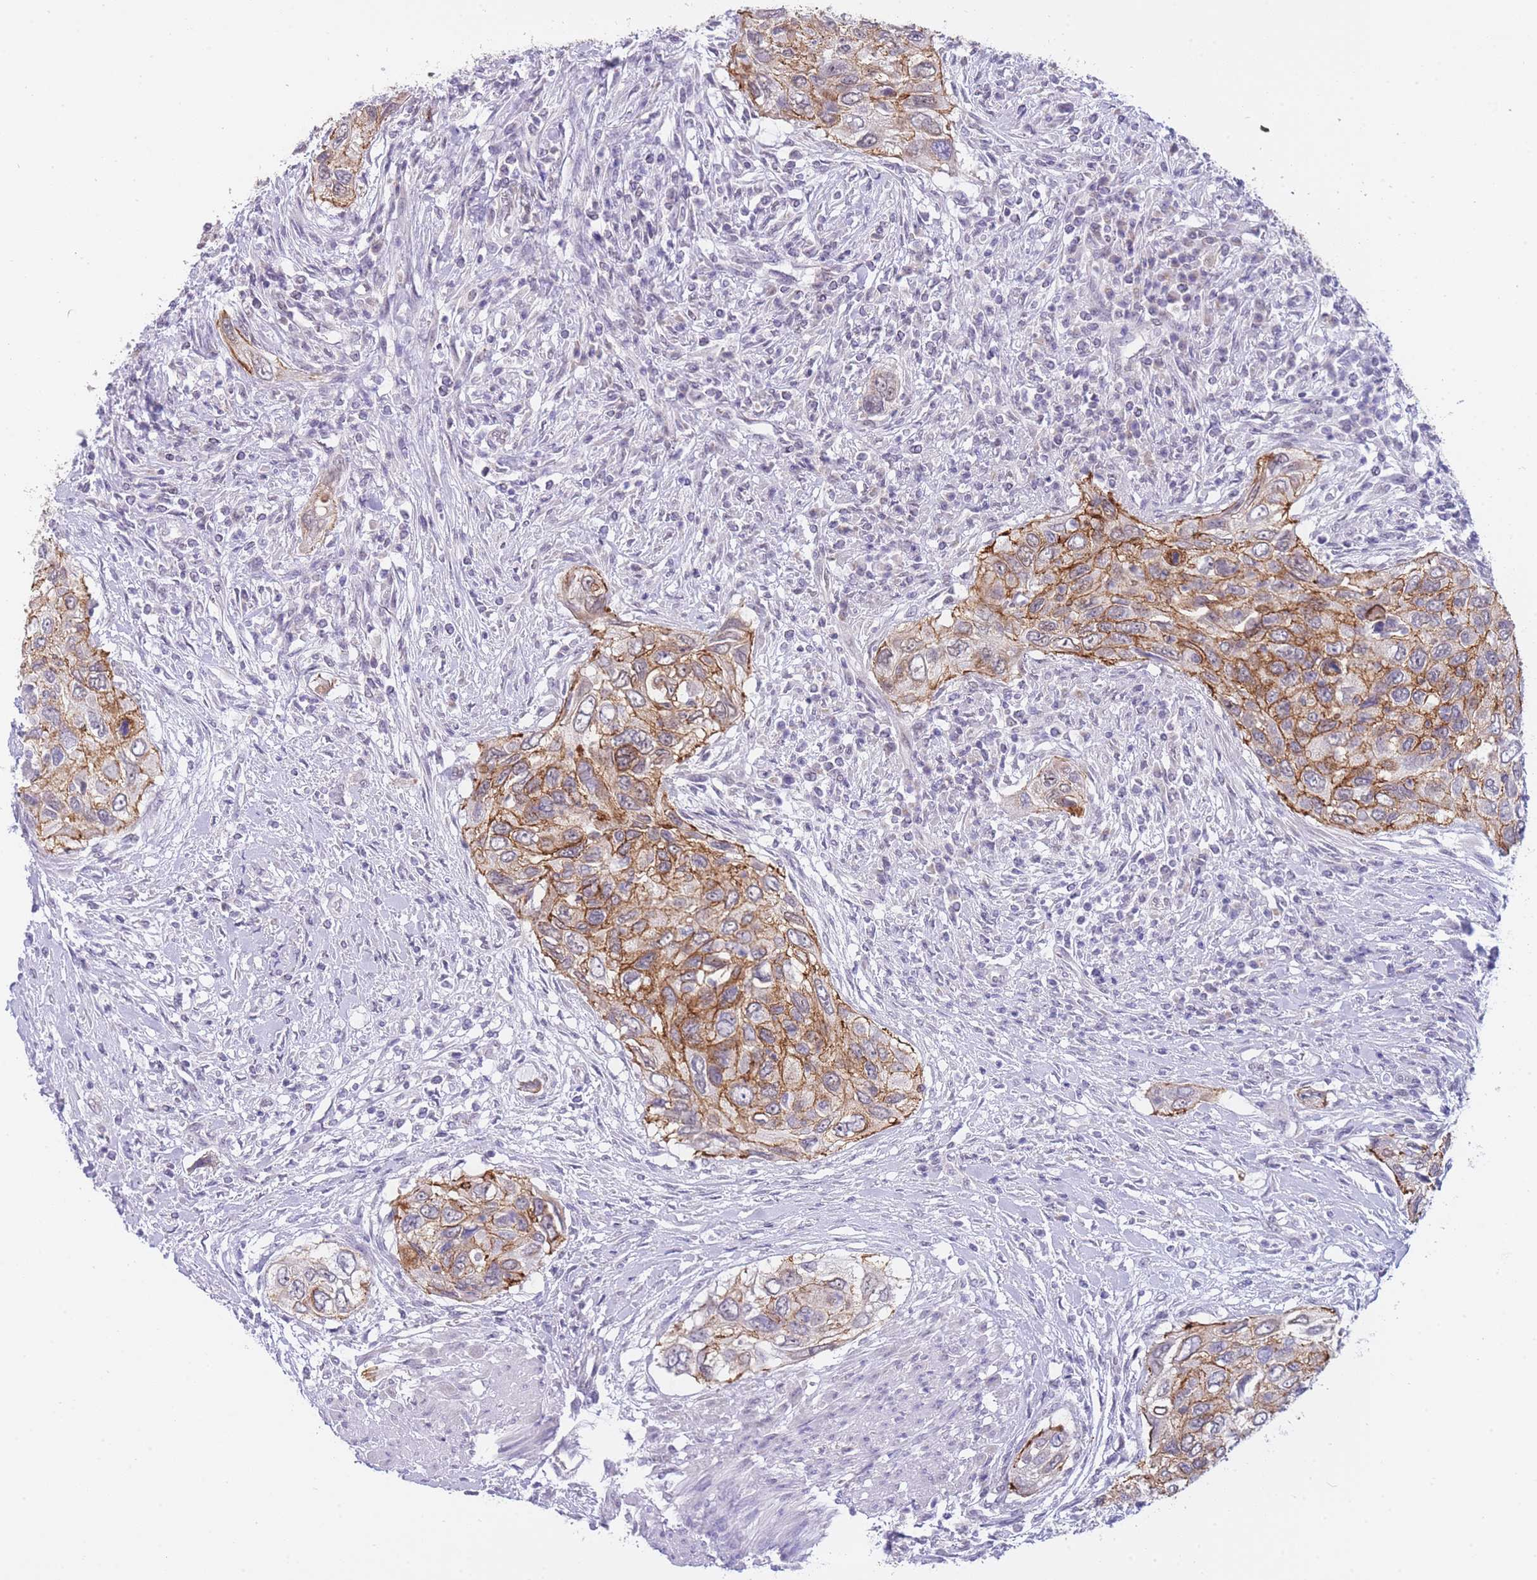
{"staining": {"intensity": "moderate", "quantity": ">75%", "location": "cytoplasmic/membranous"}, "tissue": "urothelial cancer", "cell_type": "Tumor cells", "image_type": "cancer", "snomed": [{"axis": "morphology", "description": "Urothelial carcinoma, High grade"}, {"axis": "topography", "description": "Urinary bladder"}], "caption": "Moderate cytoplasmic/membranous staining for a protein is appreciated in about >75% of tumor cells of high-grade urothelial carcinoma using IHC.", "gene": "FRAT2", "patient": {"sex": "female", "age": 60}}